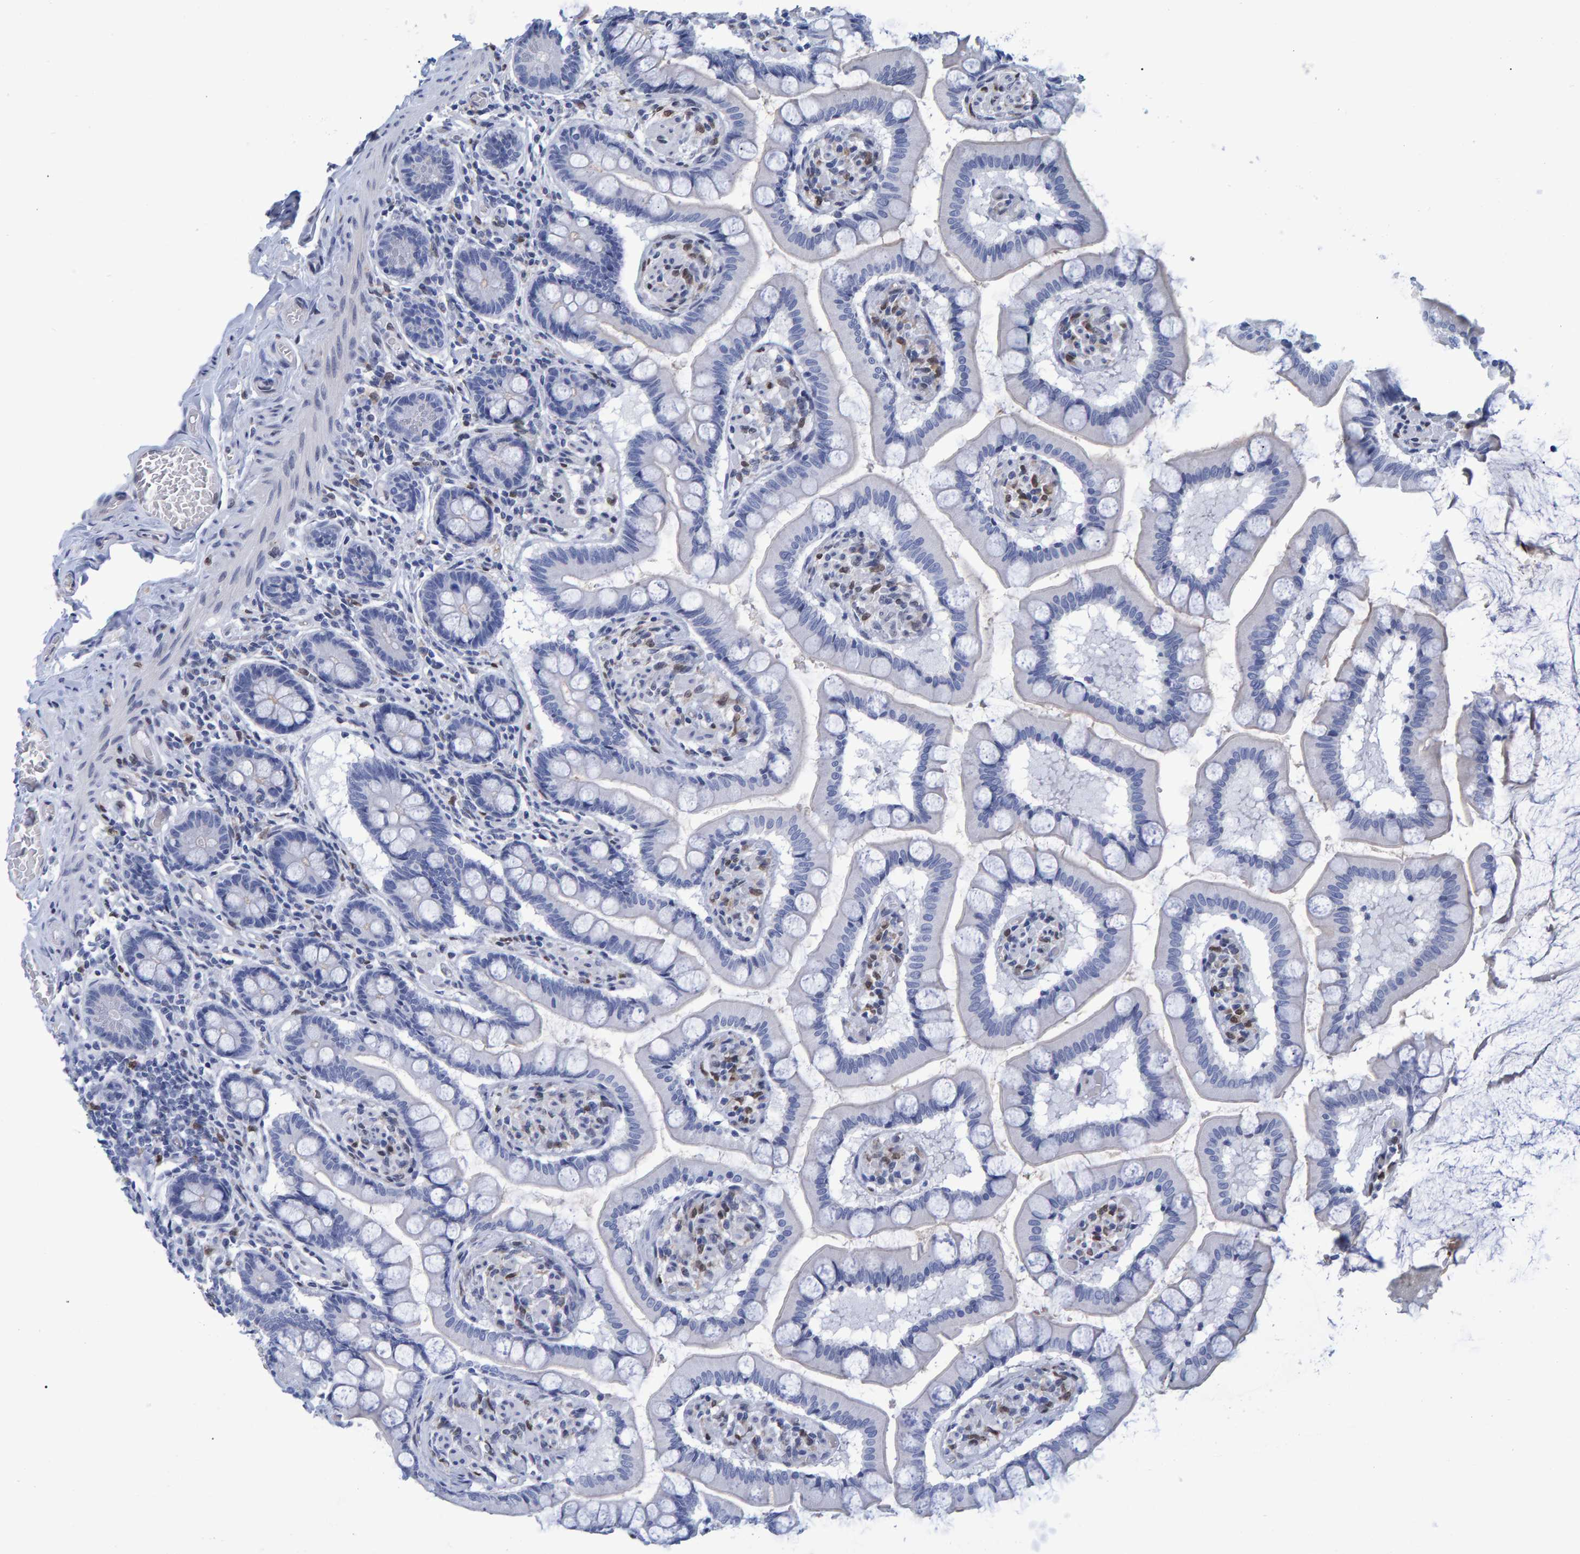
{"staining": {"intensity": "negative", "quantity": "none", "location": "none"}, "tissue": "small intestine", "cell_type": "Glandular cells", "image_type": "normal", "snomed": [{"axis": "morphology", "description": "Normal tissue, NOS"}, {"axis": "topography", "description": "Small intestine"}], "caption": "IHC image of unremarkable small intestine: small intestine stained with DAB (3,3'-diaminobenzidine) exhibits no significant protein positivity in glandular cells.", "gene": "QKI", "patient": {"sex": "male", "age": 41}}